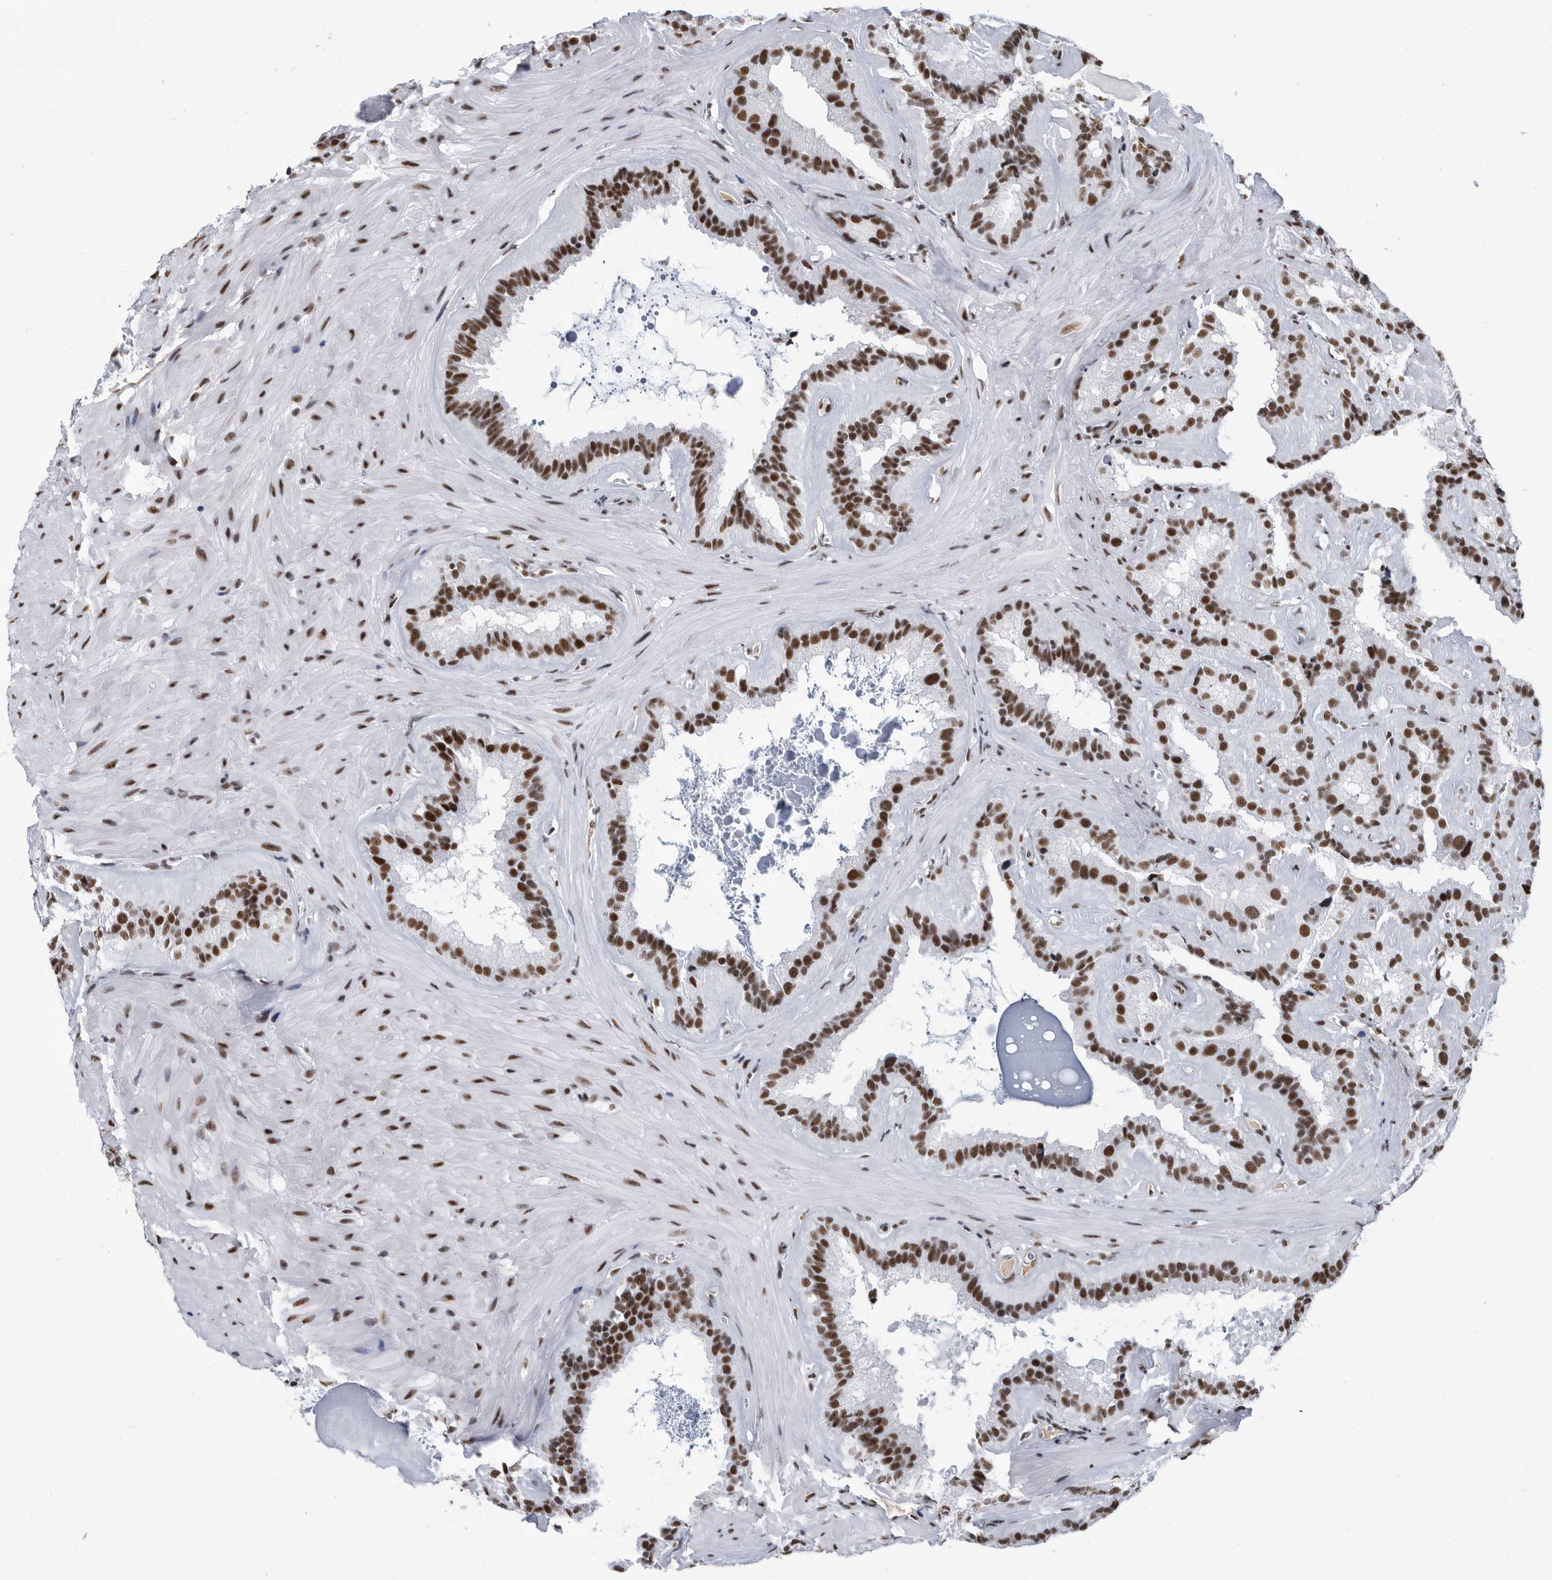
{"staining": {"intensity": "strong", "quantity": ">75%", "location": "nuclear"}, "tissue": "seminal vesicle", "cell_type": "Glandular cells", "image_type": "normal", "snomed": [{"axis": "morphology", "description": "Normal tissue, NOS"}, {"axis": "topography", "description": "Prostate"}, {"axis": "topography", "description": "Seminal veicle"}], "caption": "The histopathology image exhibits a brown stain indicating the presence of a protein in the nuclear of glandular cells in seminal vesicle. Using DAB (brown) and hematoxylin (blue) stains, captured at high magnification using brightfield microscopy.", "gene": "SF3A1", "patient": {"sex": "male", "age": 59}}